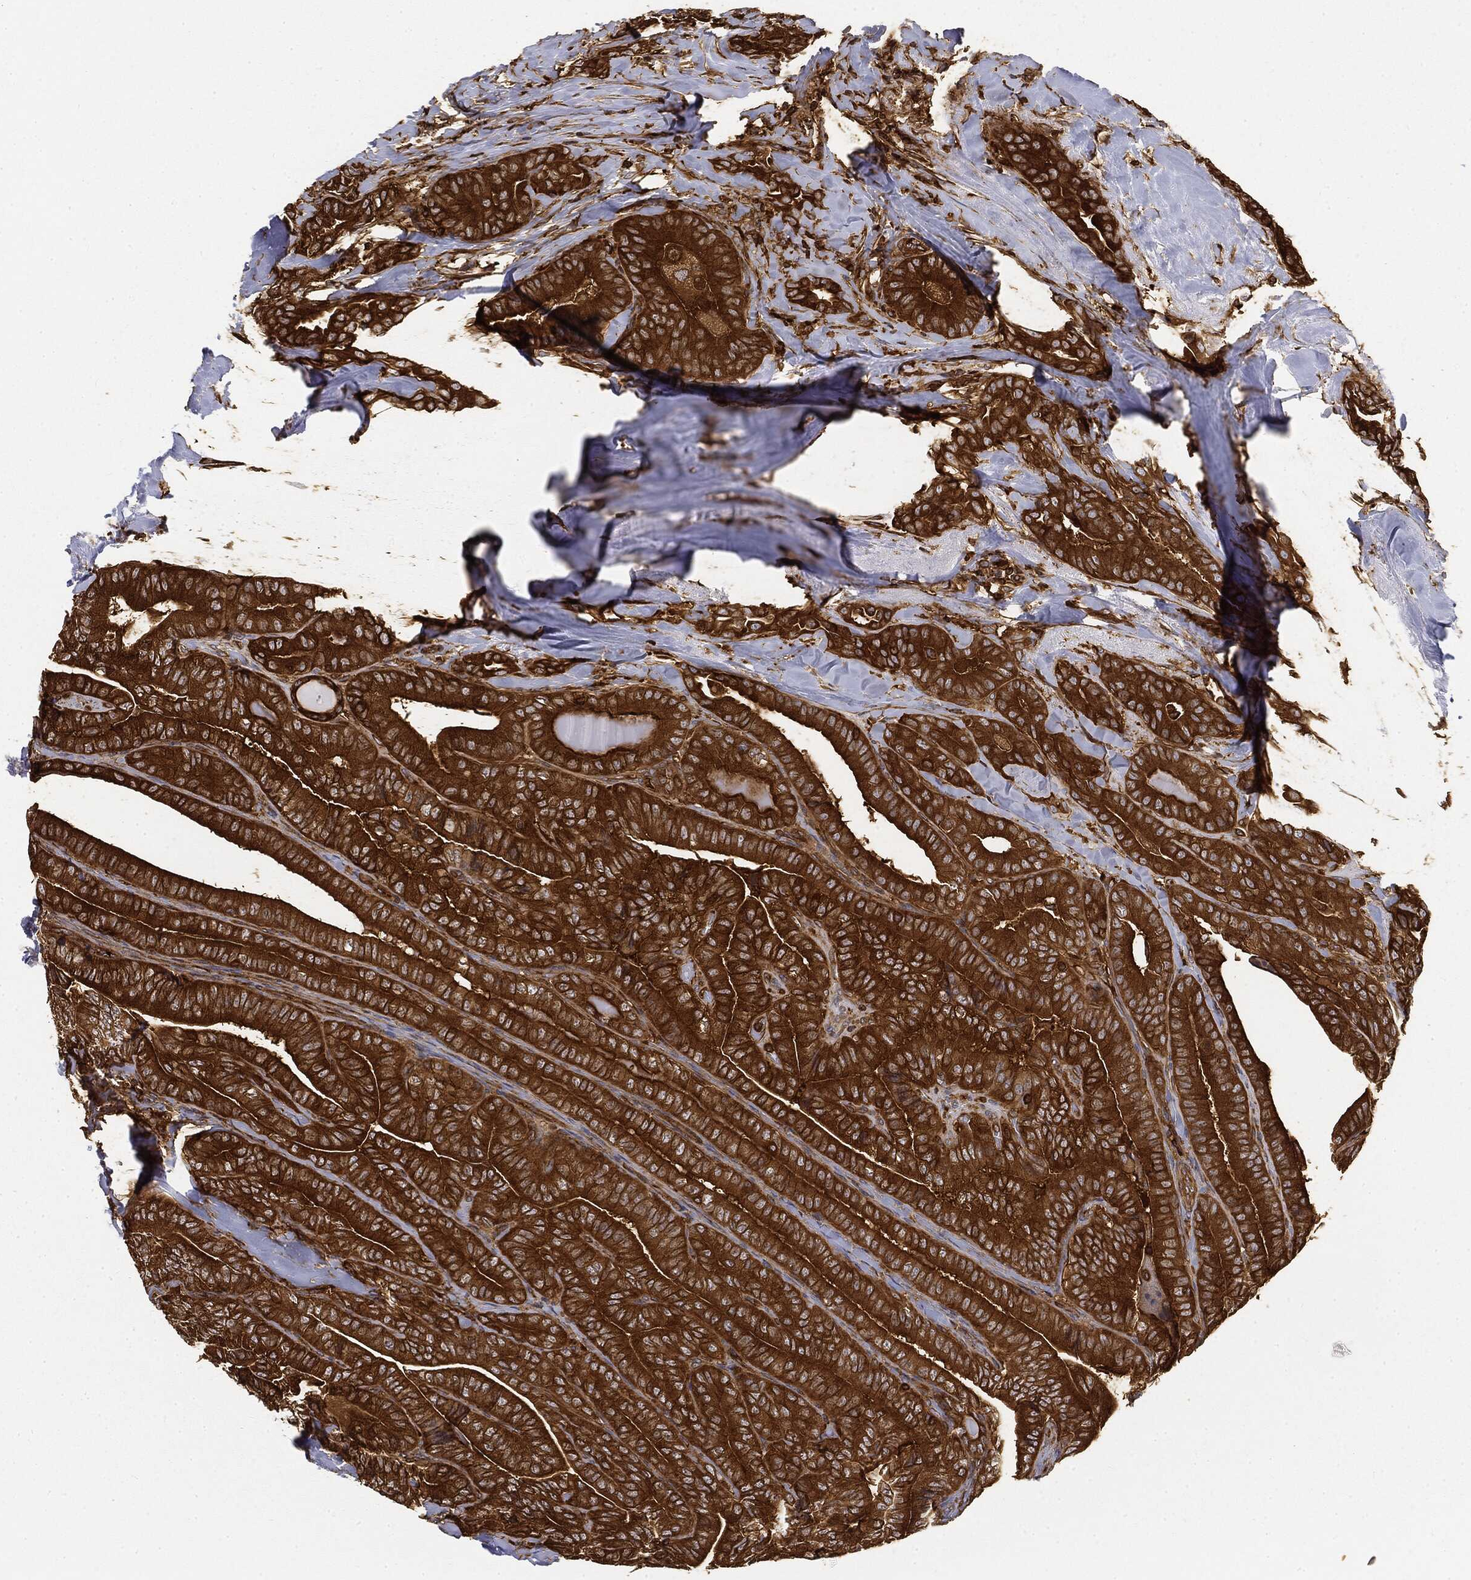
{"staining": {"intensity": "strong", "quantity": "25%-75%", "location": "cytoplasmic/membranous"}, "tissue": "thyroid cancer", "cell_type": "Tumor cells", "image_type": "cancer", "snomed": [{"axis": "morphology", "description": "Papillary adenocarcinoma, NOS"}, {"axis": "topography", "description": "Thyroid gland"}], "caption": "This micrograph exhibits thyroid cancer (papillary adenocarcinoma) stained with immunohistochemistry to label a protein in brown. The cytoplasmic/membranous of tumor cells show strong positivity for the protein. Nuclei are counter-stained blue.", "gene": "WDR1", "patient": {"sex": "male", "age": 61}}